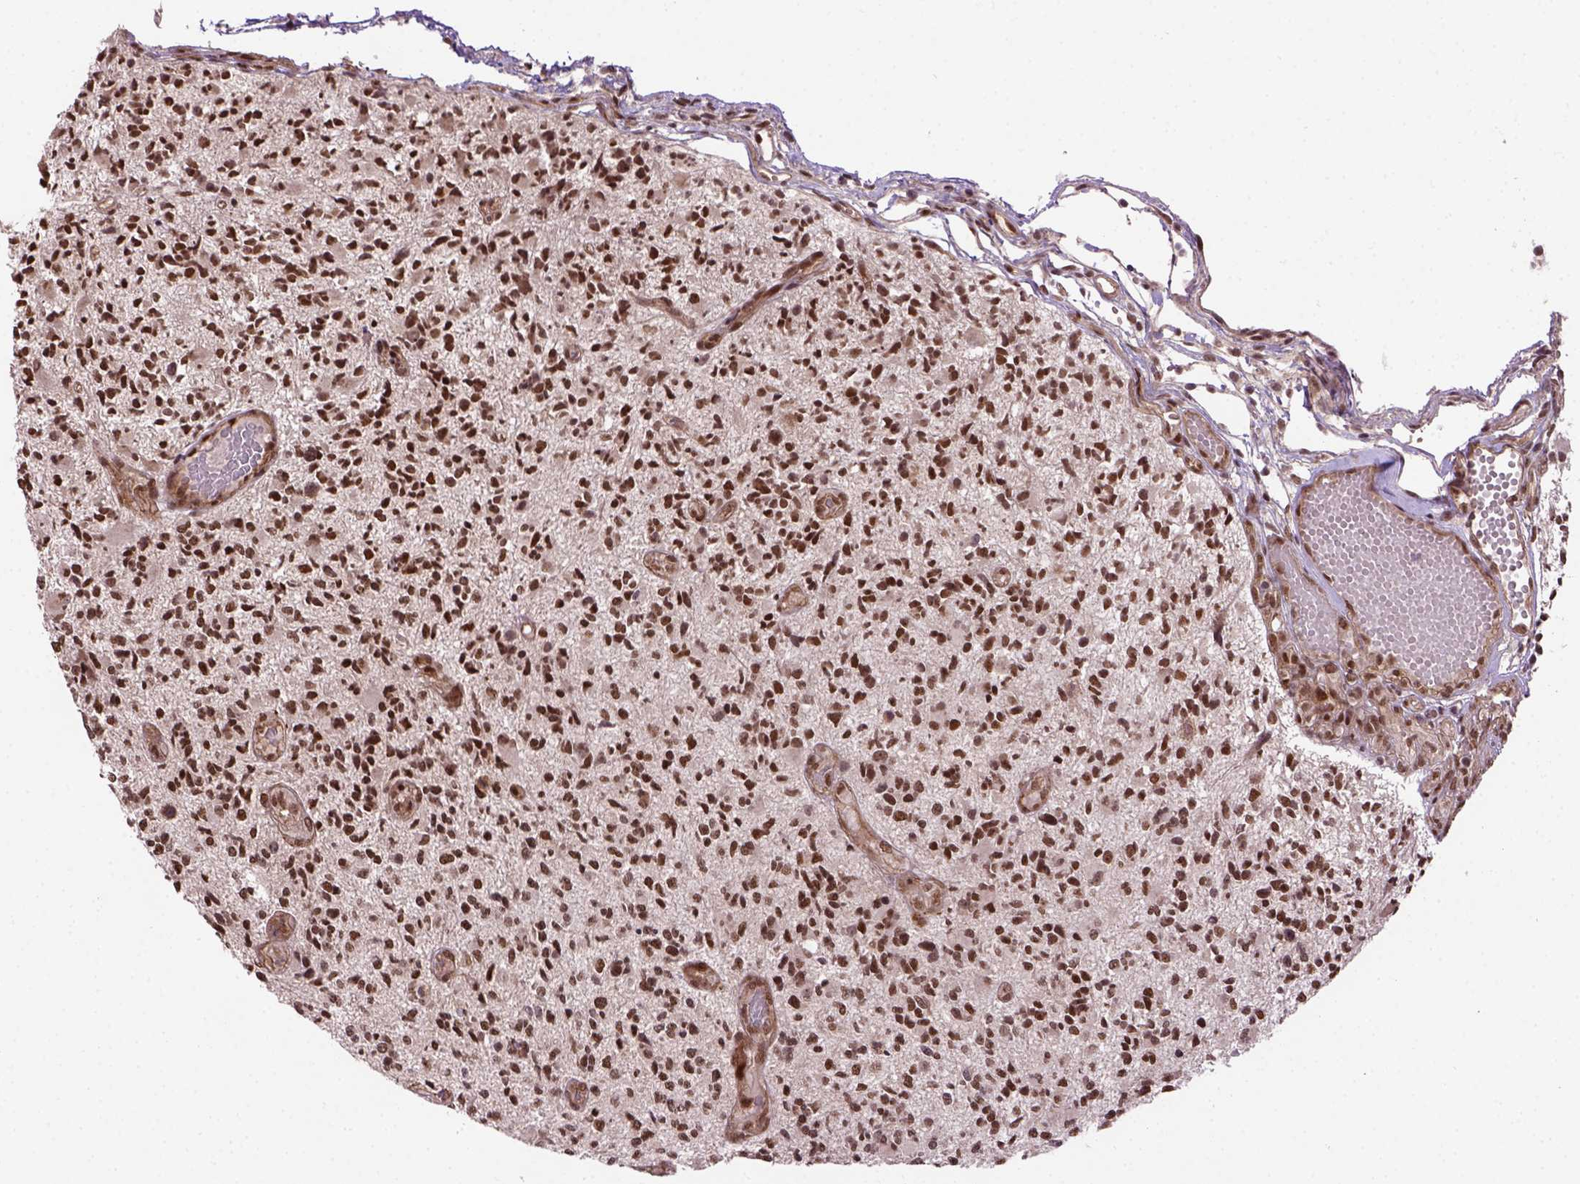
{"staining": {"intensity": "strong", "quantity": ">75%", "location": "nuclear"}, "tissue": "glioma", "cell_type": "Tumor cells", "image_type": "cancer", "snomed": [{"axis": "morphology", "description": "Glioma, malignant, High grade"}, {"axis": "topography", "description": "Brain"}], "caption": "Protein staining by immunohistochemistry displays strong nuclear staining in approximately >75% of tumor cells in malignant glioma (high-grade).", "gene": "ZNF630", "patient": {"sex": "female", "age": 63}}